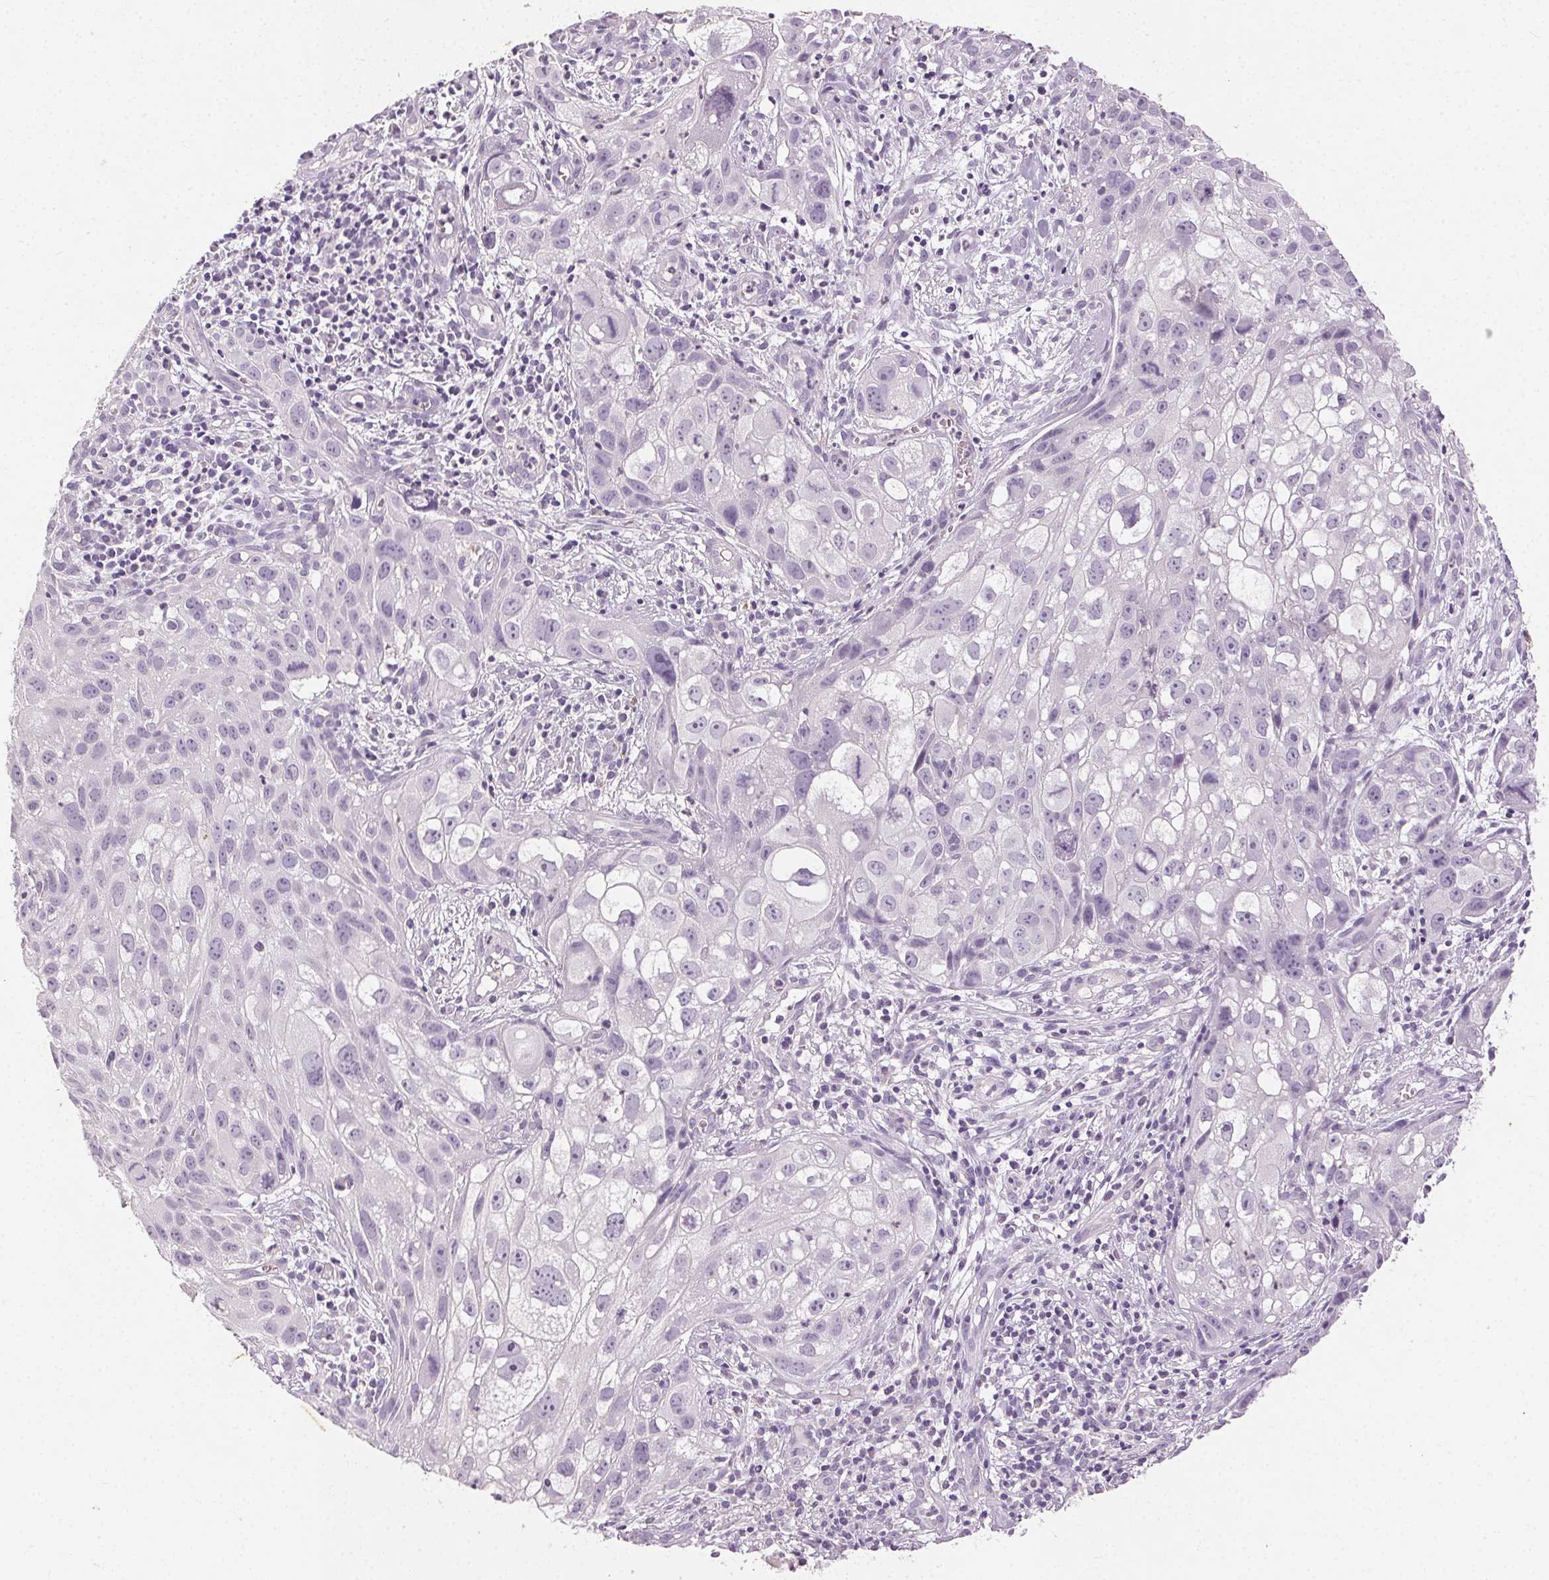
{"staining": {"intensity": "negative", "quantity": "none", "location": "none"}, "tissue": "cervical cancer", "cell_type": "Tumor cells", "image_type": "cancer", "snomed": [{"axis": "morphology", "description": "Squamous cell carcinoma, NOS"}, {"axis": "topography", "description": "Cervix"}], "caption": "This is a image of immunohistochemistry staining of cervical cancer (squamous cell carcinoma), which shows no expression in tumor cells.", "gene": "CLTRN", "patient": {"sex": "female", "age": 53}}